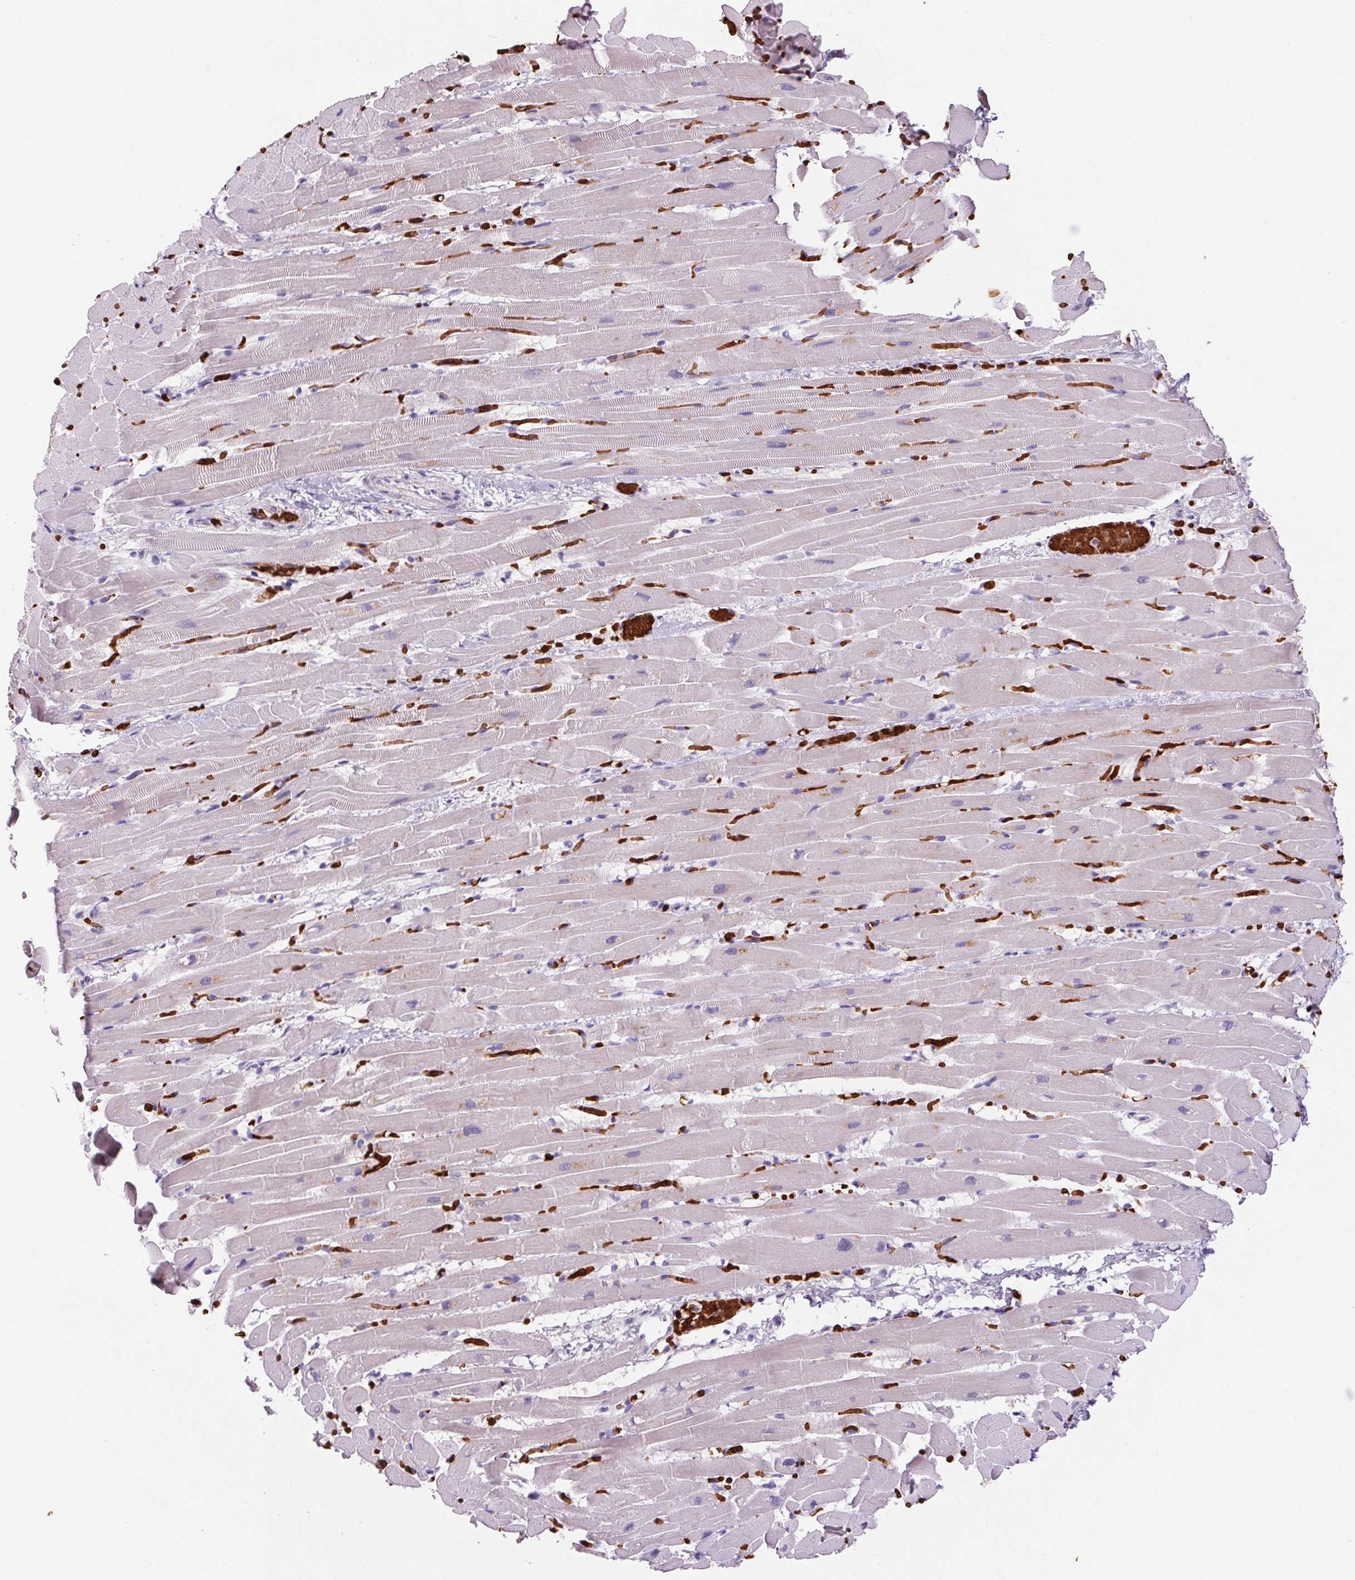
{"staining": {"intensity": "negative", "quantity": "none", "location": "none"}, "tissue": "heart muscle", "cell_type": "Cardiomyocytes", "image_type": "normal", "snomed": [{"axis": "morphology", "description": "Normal tissue, NOS"}, {"axis": "topography", "description": "Heart"}], "caption": "Human heart muscle stained for a protein using immunohistochemistry (IHC) shows no positivity in cardiomyocytes.", "gene": "HBQ1", "patient": {"sex": "male", "age": 37}}